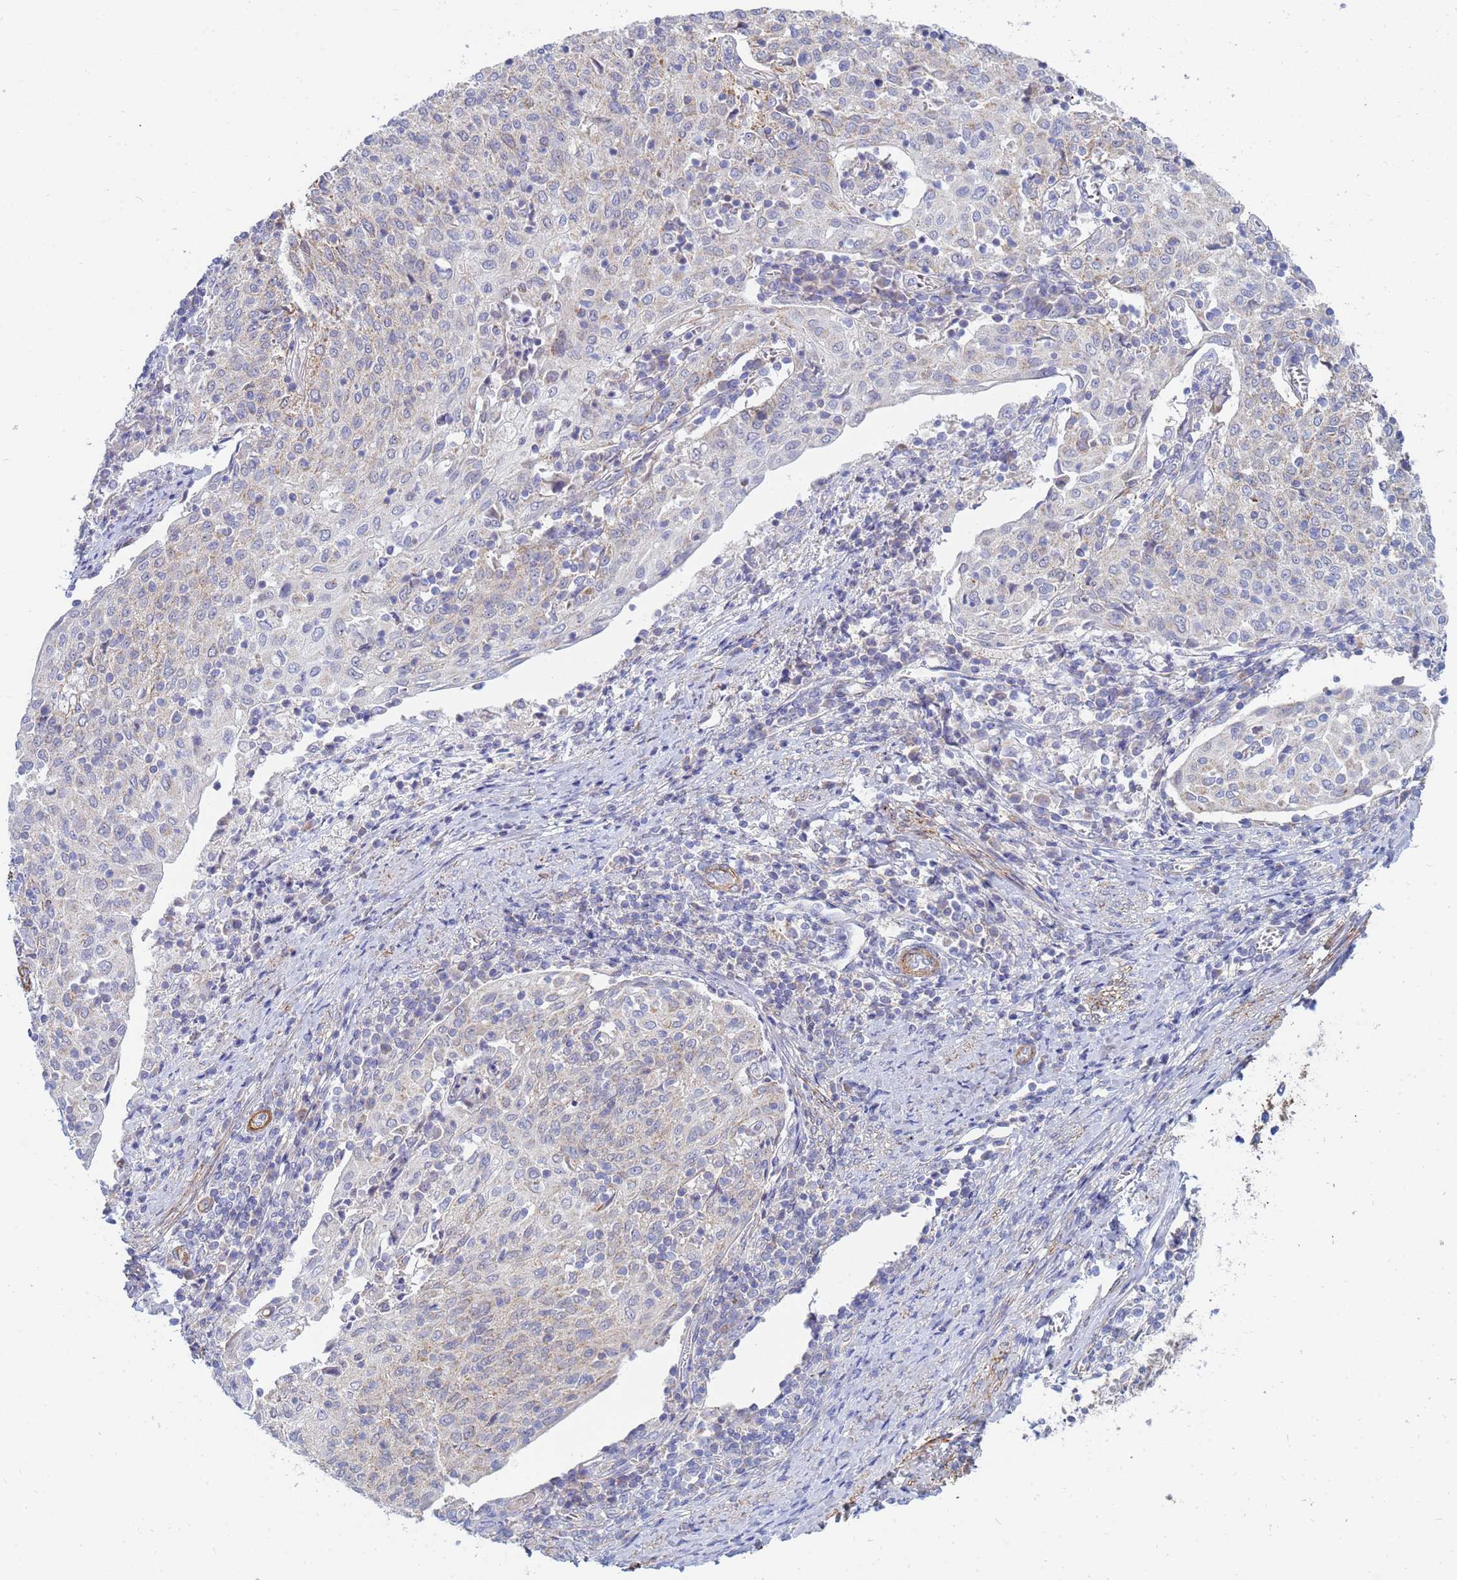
{"staining": {"intensity": "weak", "quantity": "<25%", "location": "cytoplasmic/membranous"}, "tissue": "cervical cancer", "cell_type": "Tumor cells", "image_type": "cancer", "snomed": [{"axis": "morphology", "description": "Squamous cell carcinoma, NOS"}, {"axis": "topography", "description": "Cervix"}], "caption": "Tumor cells are negative for brown protein staining in cervical cancer.", "gene": "SDR39U1", "patient": {"sex": "female", "age": 52}}